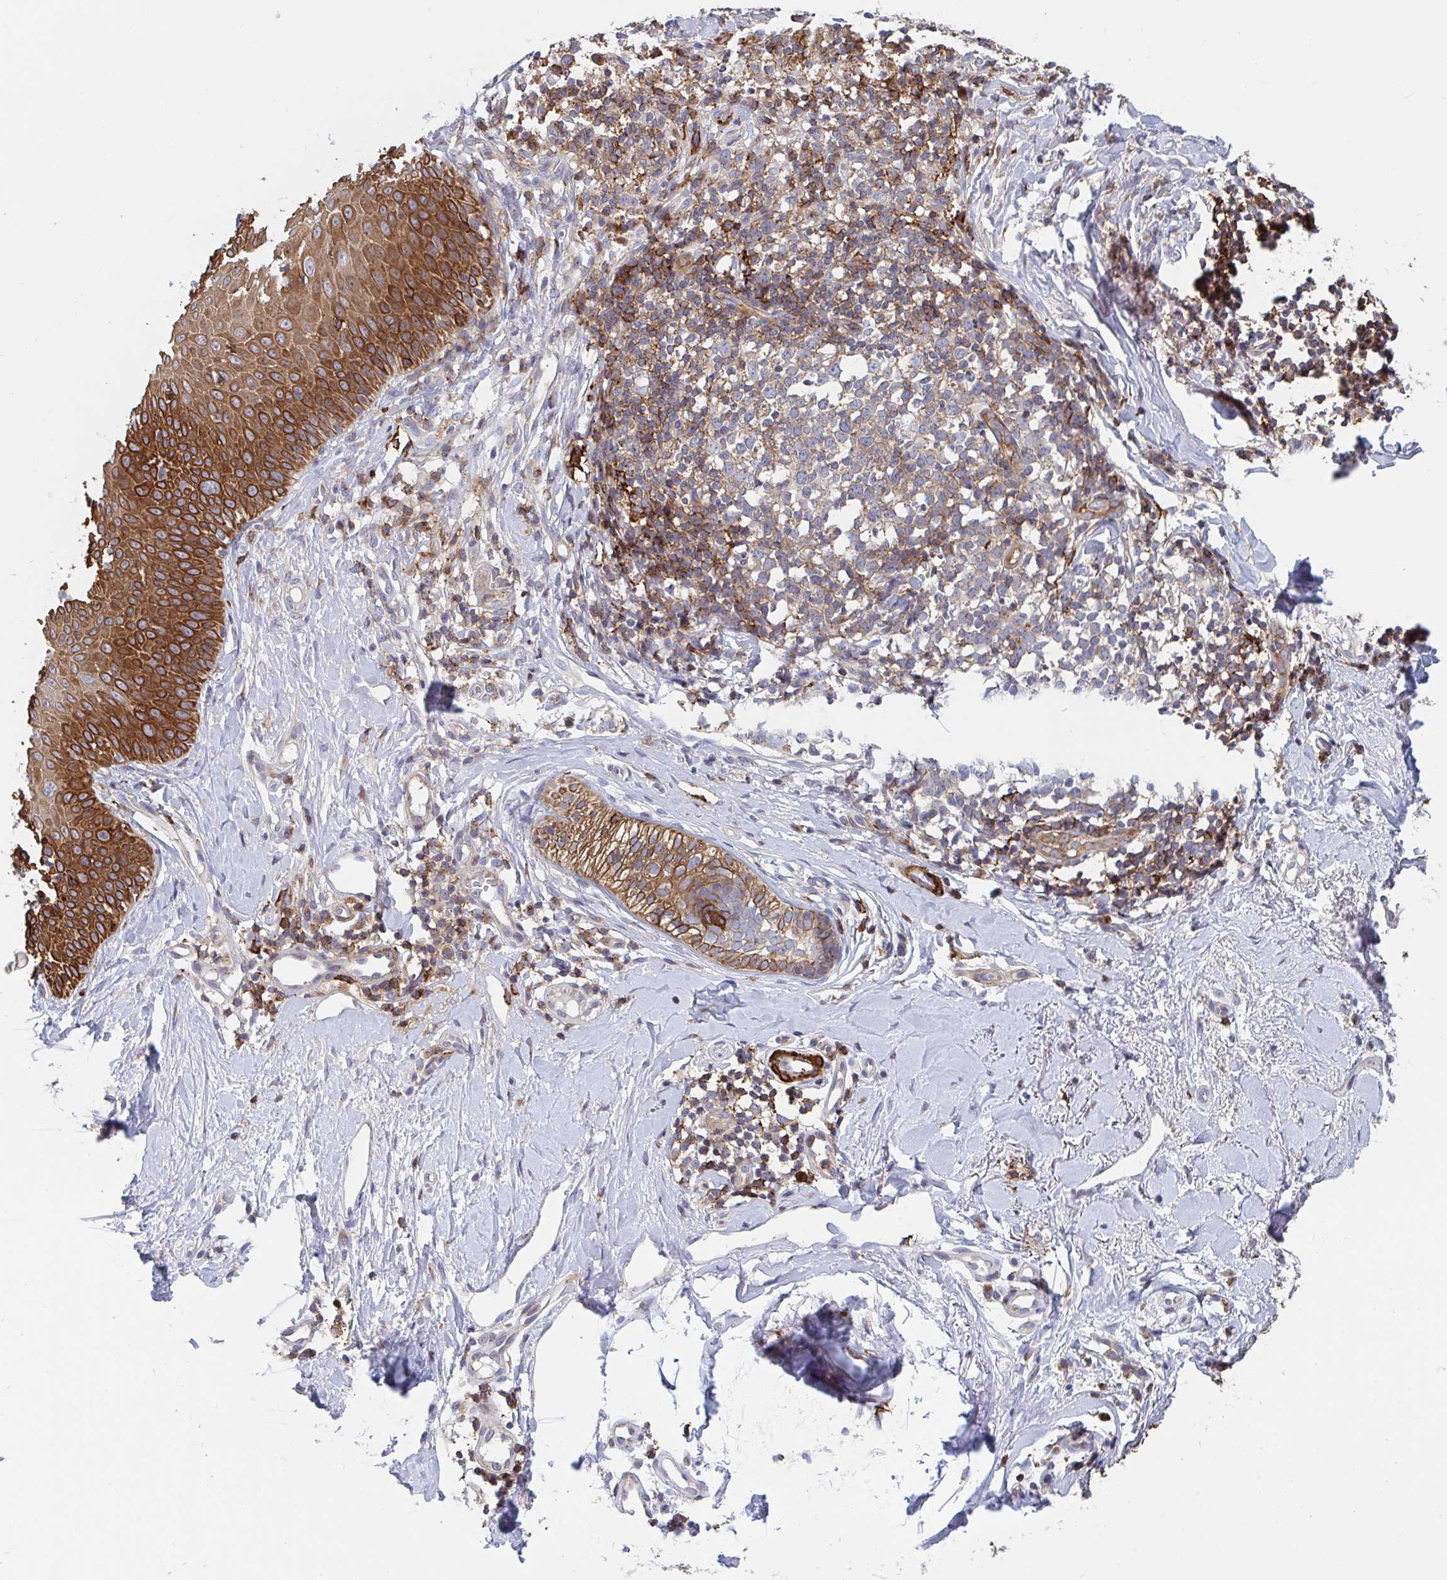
{"staining": {"intensity": "strong", "quantity": ">75%", "location": "cytoplasmic/membranous"}, "tissue": "skin cancer", "cell_type": "Tumor cells", "image_type": "cancer", "snomed": [{"axis": "morphology", "description": "Basal cell carcinoma"}, {"axis": "topography", "description": "Skin"}, {"axis": "topography", "description": "Skin of face"}], "caption": "About >75% of tumor cells in human skin cancer (basal cell carcinoma) show strong cytoplasmic/membranous protein expression as visualized by brown immunohistochemical staining.", "gene": "FRMD3", "patient": {"sex": "male", "age": 56}}